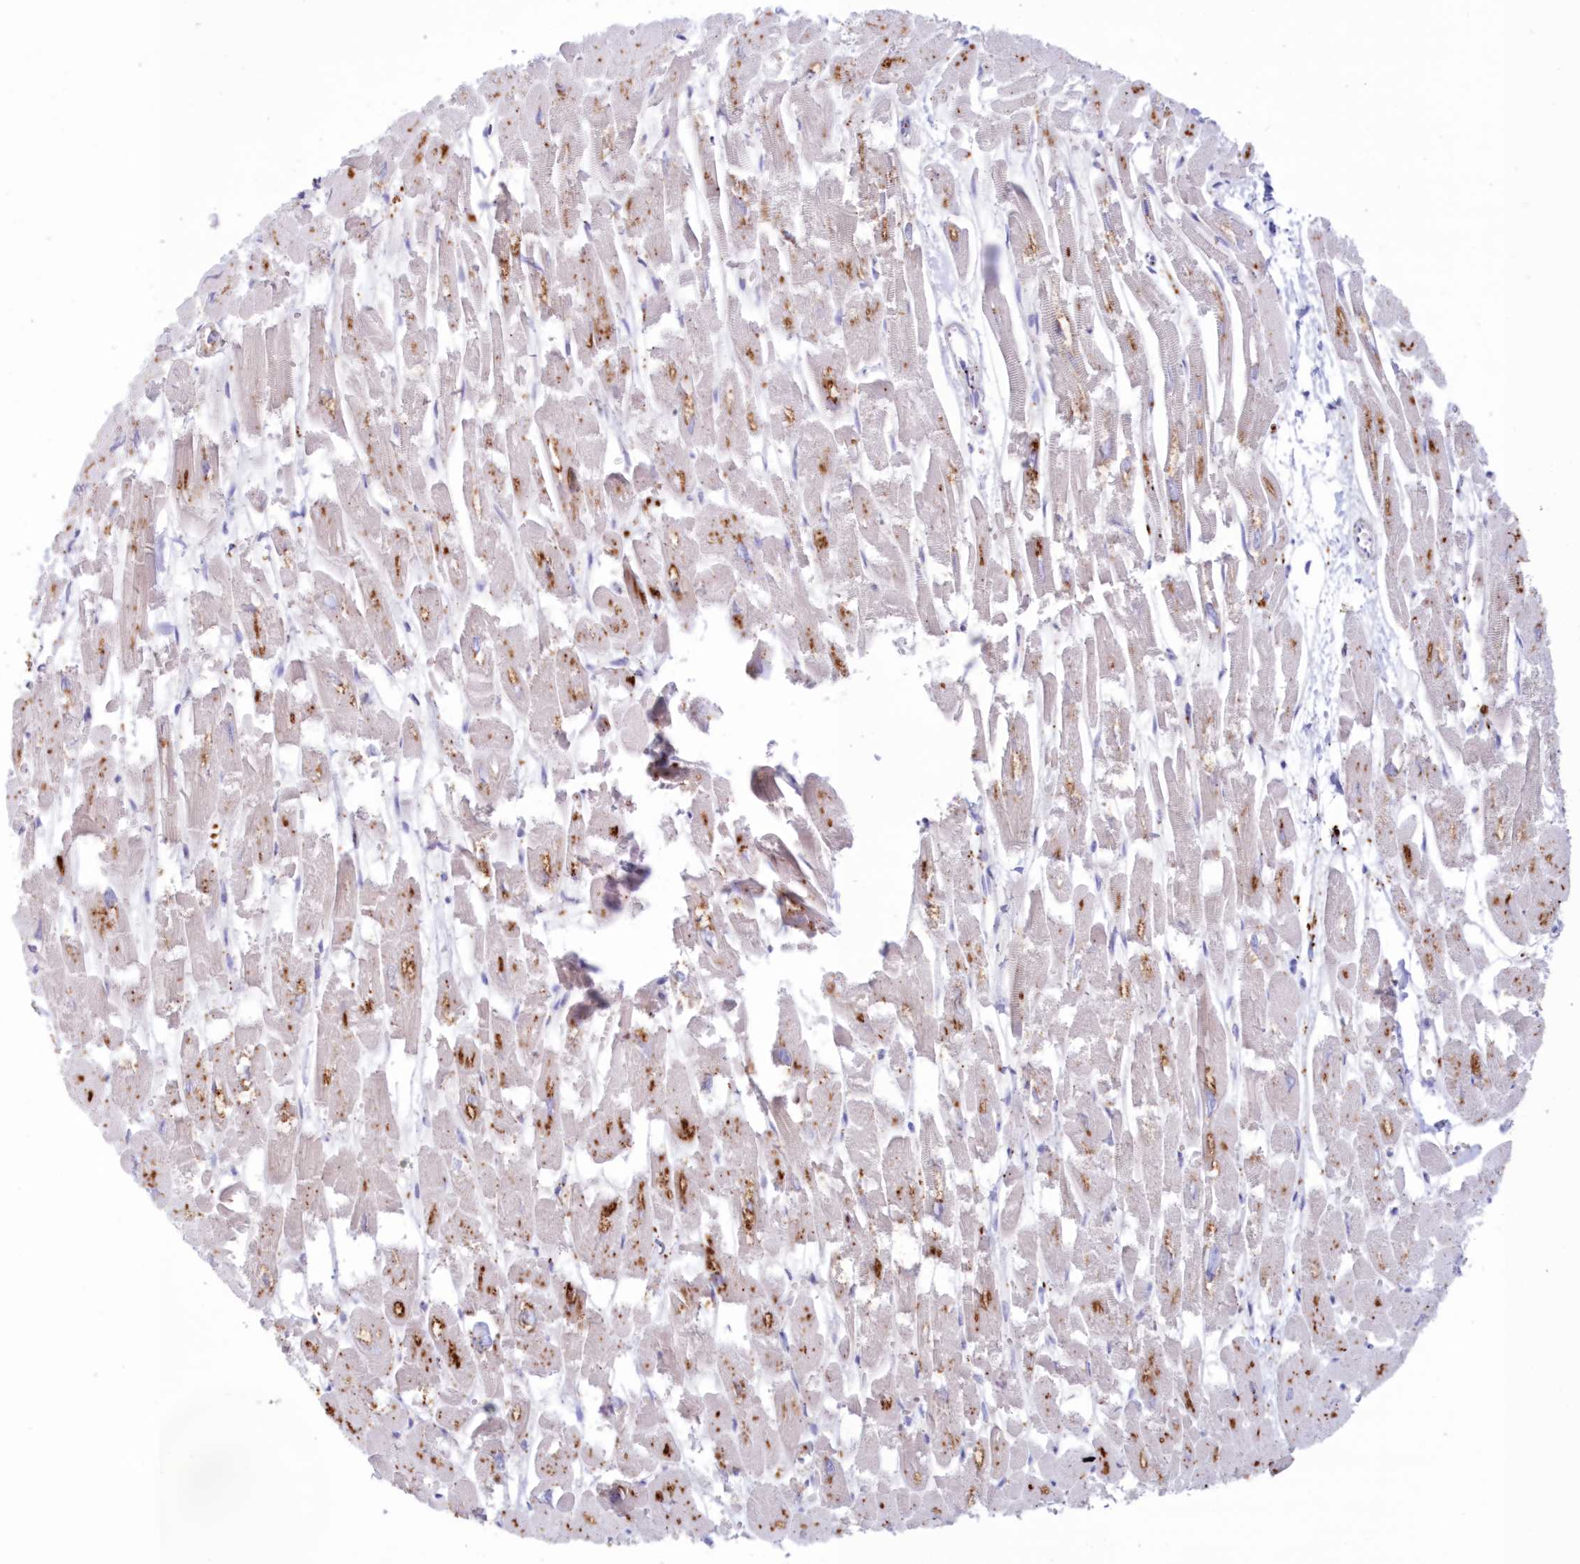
{"staining": {"intensity": "strong", "quantity": "25%-75%", "location": "cytoplasmic/membranous"}, "tissue": "heart muscle", "cell_type": "Cardiomyocytes", "image_type": "normal", "snomed": [{"axis": "morphology", "description": "Normal tissue, NOS"}, {"axis": "topography", "description": "Heart"}], "caption": "Immunohistochemistry staining of normal heart muscle, which exhibits high levels of strong cytoplasmic/membranous staining in approximately 25%-75% of cardiomyocytes indicating strong cytoplasmic/membranous protein expression. The staining was performed using DAB (3,3'-diaminobenzidine) (brown) for protein detection and nuclei were counterstained in hematoxylin (blue).", "gene": "TPP1", "patient": {"sex": "male", "age": 54}}